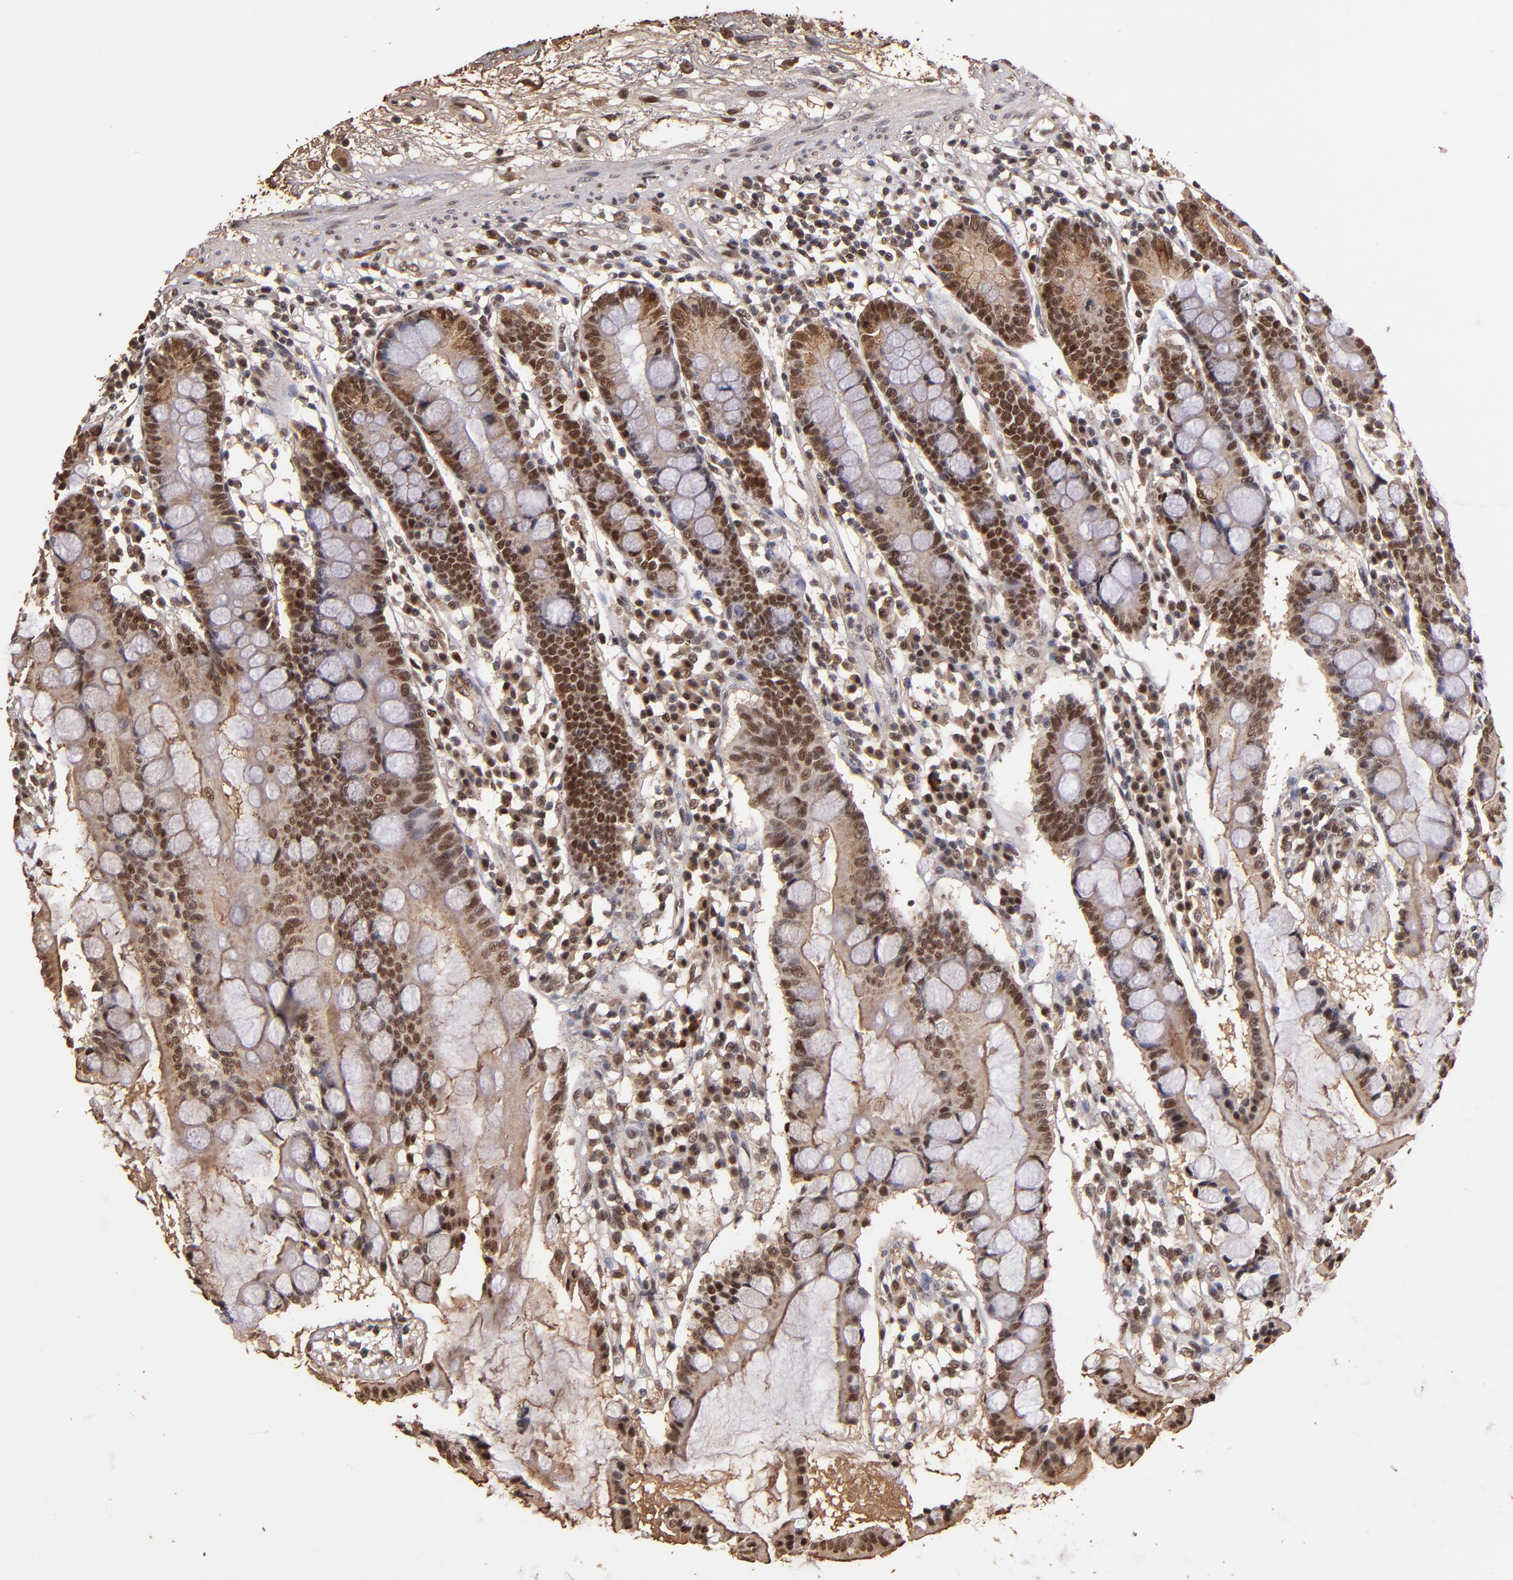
{"staining": {"intensity": "moderate", "quantity": ">75%", "location": "nuclear"}, "tissue": "small intestine", "cell_type": "Glandular cells", "image_type": "normal", "snomed": [{"axis": "morphology", "description": "Normal tissue, NOS"}, {"axis": "topography", "description": "Small intestine"}], "caption": "Benign small intestine shows moderate nuclear staining in approximately >75% of glandular cells.", "gene": "EAPP", "patient": {"sex": "female", "age": 51}}